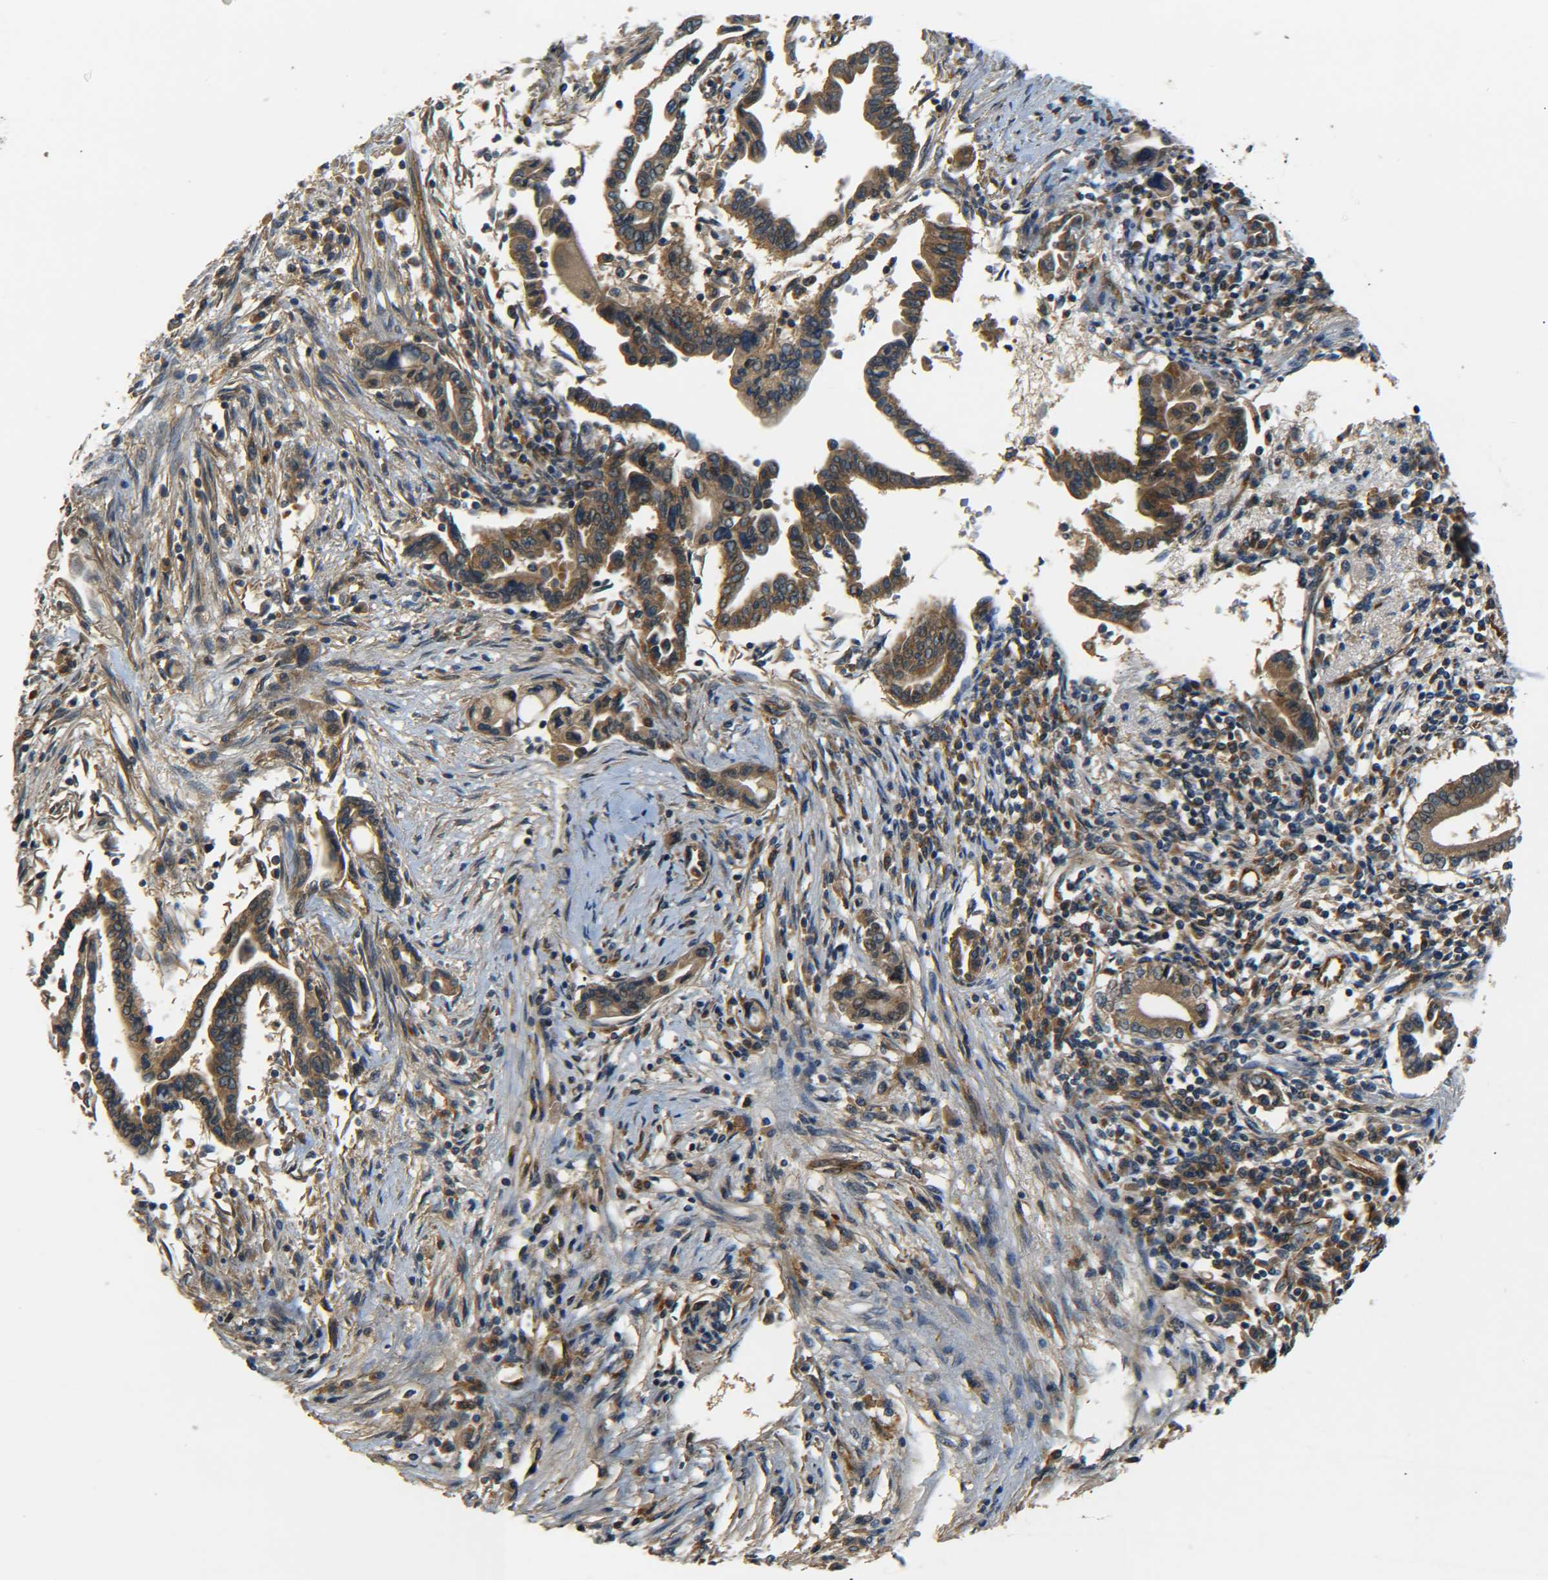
{"staining": {"intensity": "strong", "quantity": ">75%", "location": "cytoplasmic/membranous"}, "tissue": "pancreatic cancer", "cell_type": "Tumor cells", "image_type": "cancer", "snomed": [{"axis": "morphology", "description": "Adenocarcinoma, NOS"}, {"axis": "topography", "description": "Pancreas"}], "caption": "Tumor cells demonstrate high levels of strong cytoplasmic/membranous expression in approximately >75% of cells in human pancreatic cancer (adenocarcinoma).", "gene": "LRCH3", "patient": {"sex": "female", "age": 57}}